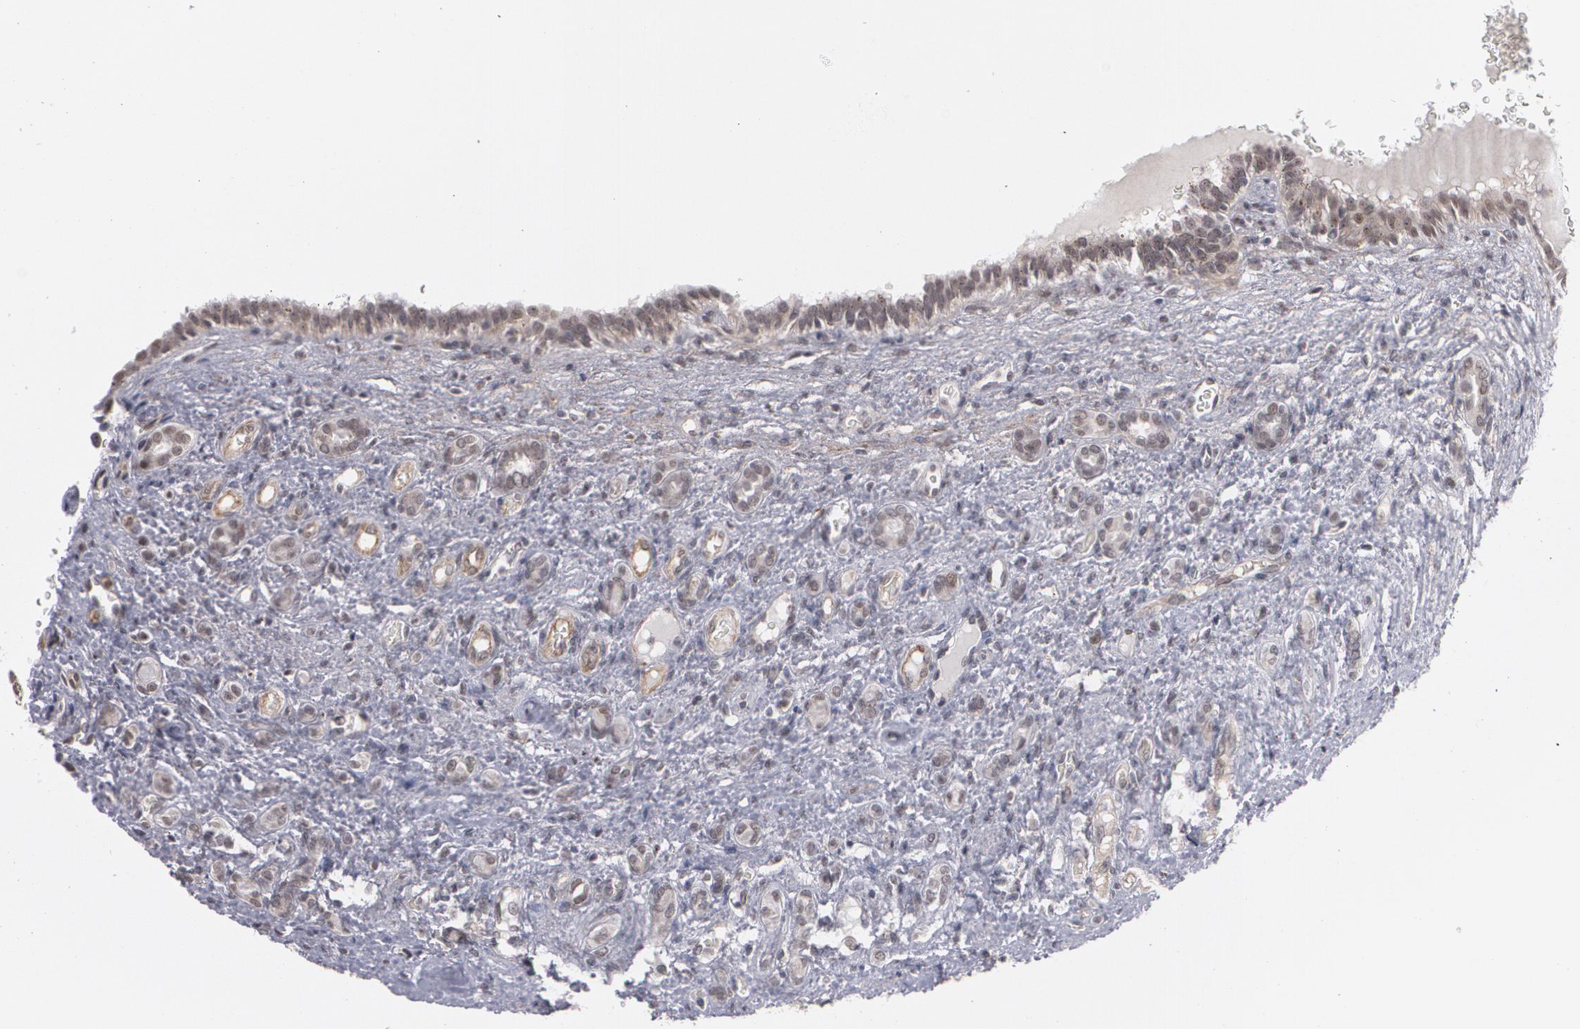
{"staining": {"intensity": "weak", "quantity": "<25%", "location": "cytoplasmic/membranous,nuclear"}, "tissue": "renal cancer", "cell_type": "Tumor cells", "image_type": "cancer", "snomed": [{"axis": "morphology", "description": "Inflammation, NOS"}, {"axis": "morphology", "description": "Adenocarcinoma, NOS"}, {"axis": "topography", "description": "Kidney"}], "caption": "Tumor cells show no significant staining in renal adenocarcinoma.", "gene": "ZNF75A", "patient": {"sex": "male", "age": 68}}